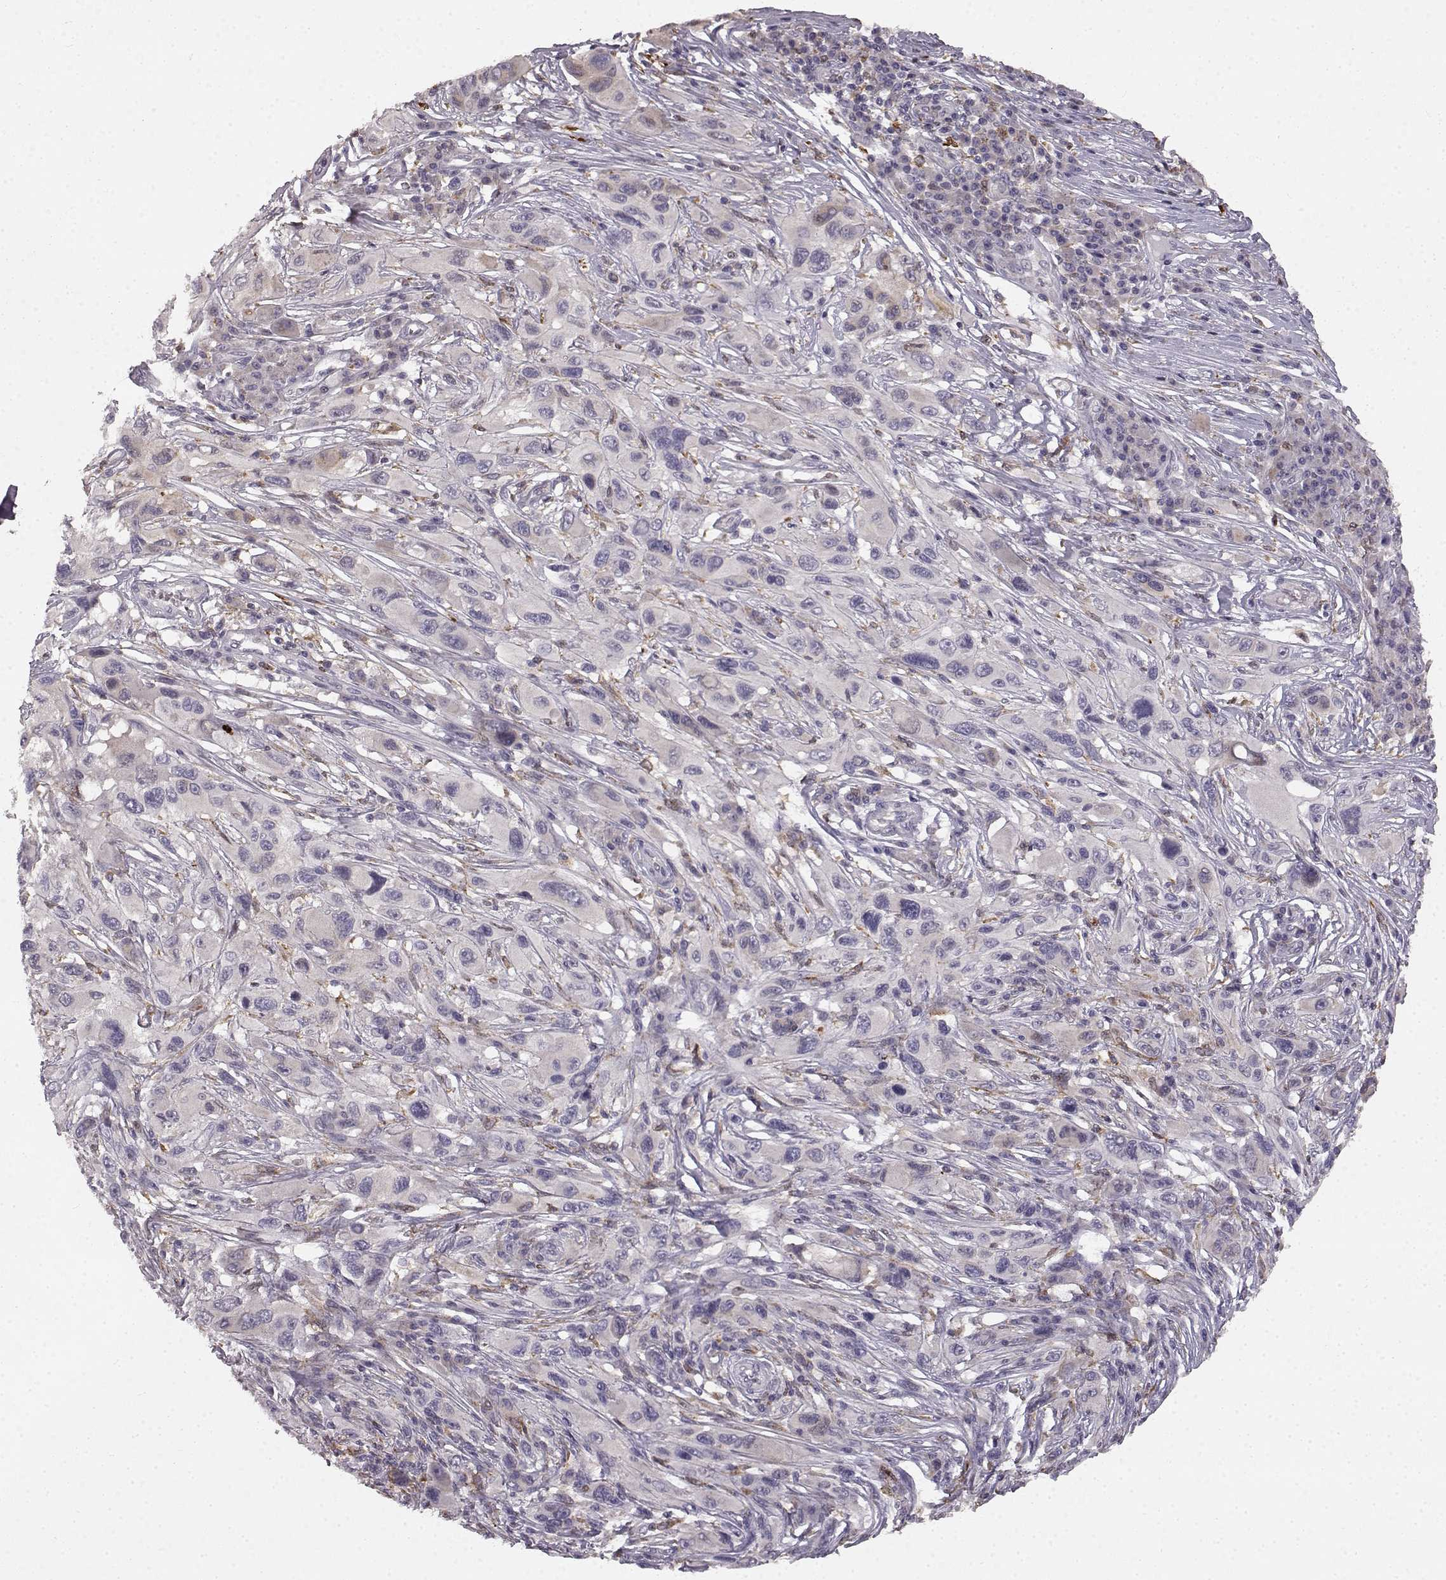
{"staining": {"intensity": "negative", "quantity": "none", "location": "none"}, "tissue": "melanoma", "cell_type": "Tumor cells", "image_type": "cancer", "snomed": [{"axis": "morphology", "description": "Malignant melanoma, NOS"}, {"axis": "topography", "description": "Skin"}], "caption": "Histopathology image shows no significant protein positivity in tumor cells of melanoma.", "gene": "SPAG17", "patient": {"sex": "male", "age": 53}}